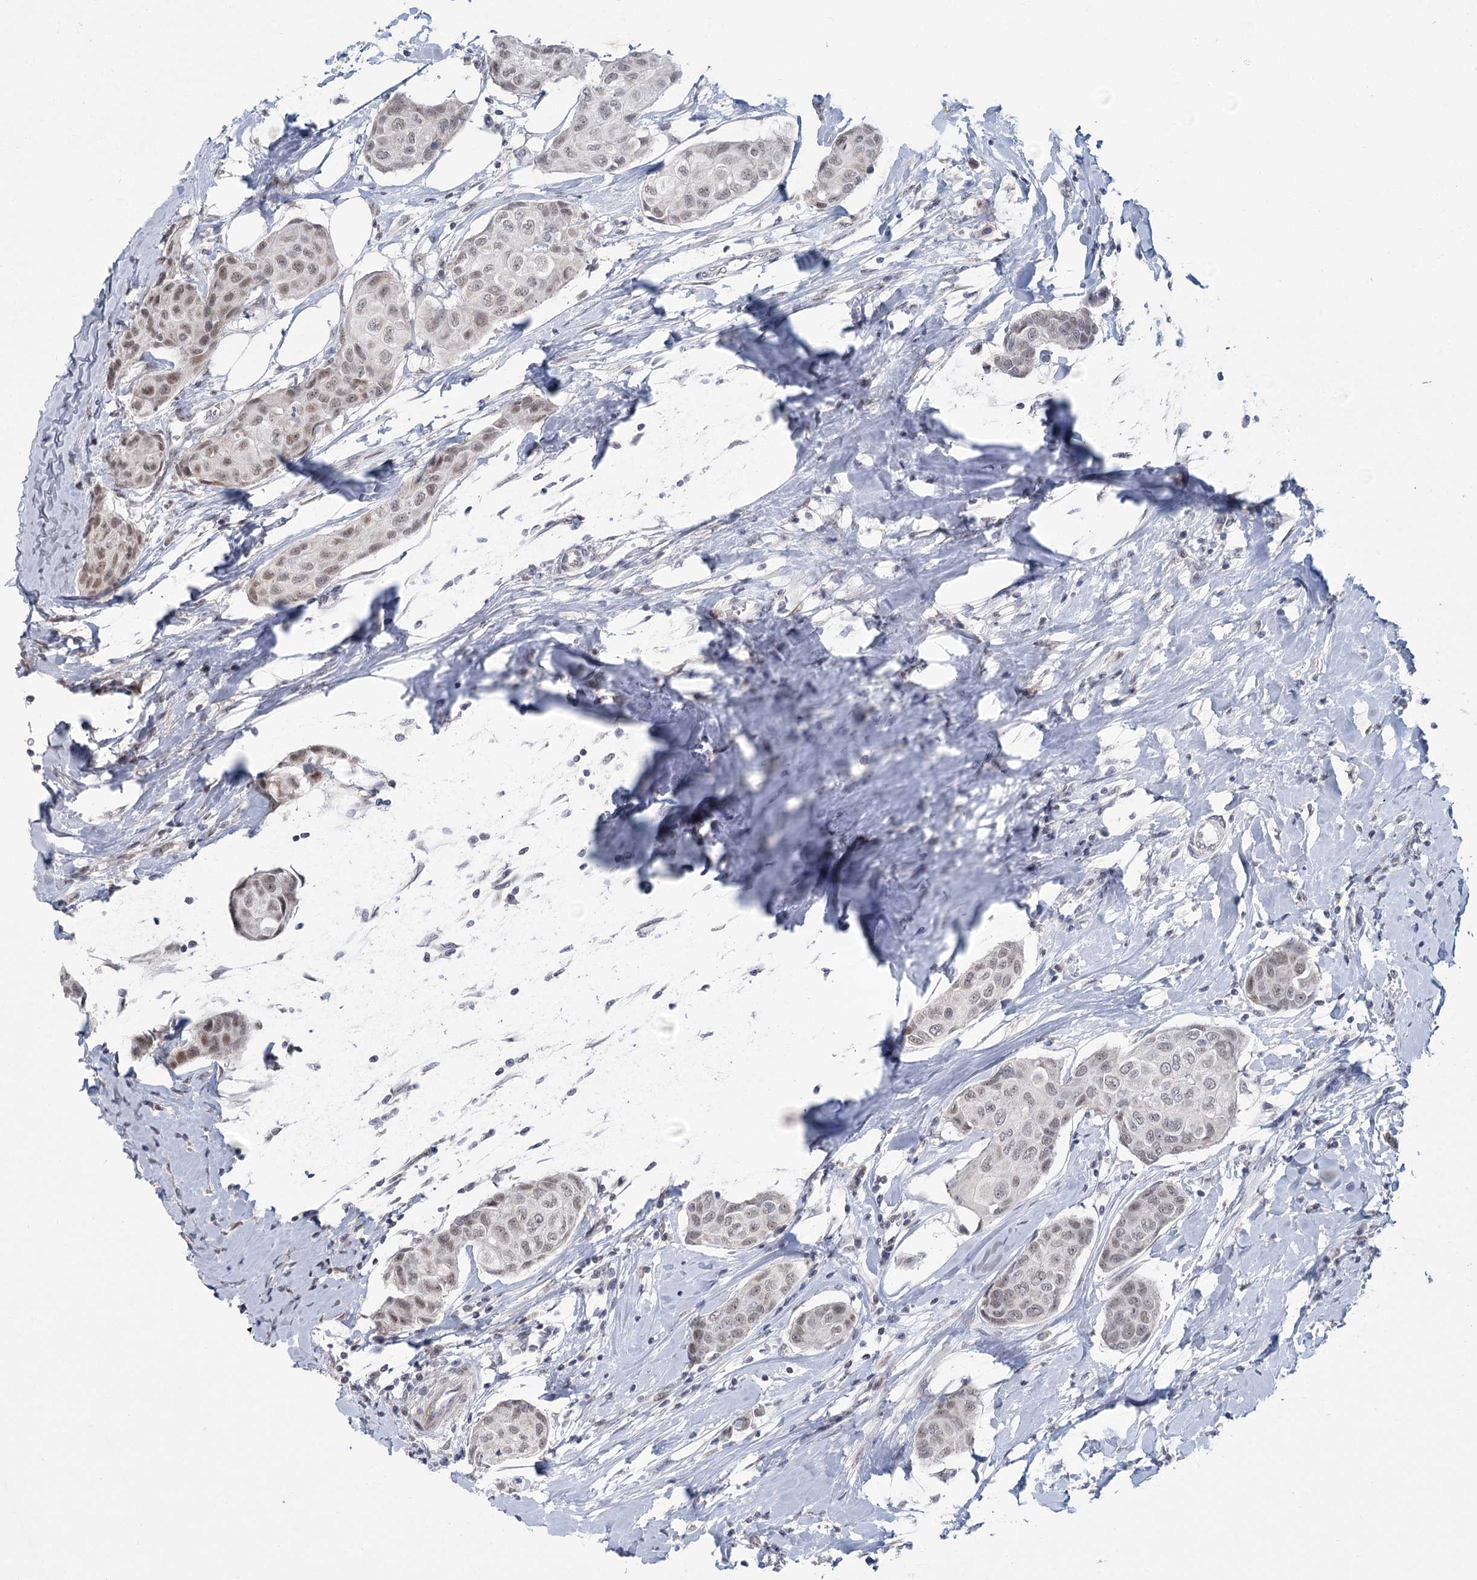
{"staining": {"intensity": "moderate", "quantity": "25%-75%", "location": "nuclear"}, "tissue": "breast cancer", "cell_type": "Tumor cells", "image_type": "cancer", "snomed": [{"axis": "morphology", "description": "Duct carcinoma"}, {"axis": "topography", "description": "Breast"}], "caption": "DAB (3,3'-diaminobenzidine) immunohistochemical staining of breast cancer demonstrates moderate nuclear protein expression in about 25%-75% of tumor cells. (IHC, brightfield microscopy, high magnification).", "gene": "CIB4", "patient": {"sex": "female", "age": 80}}